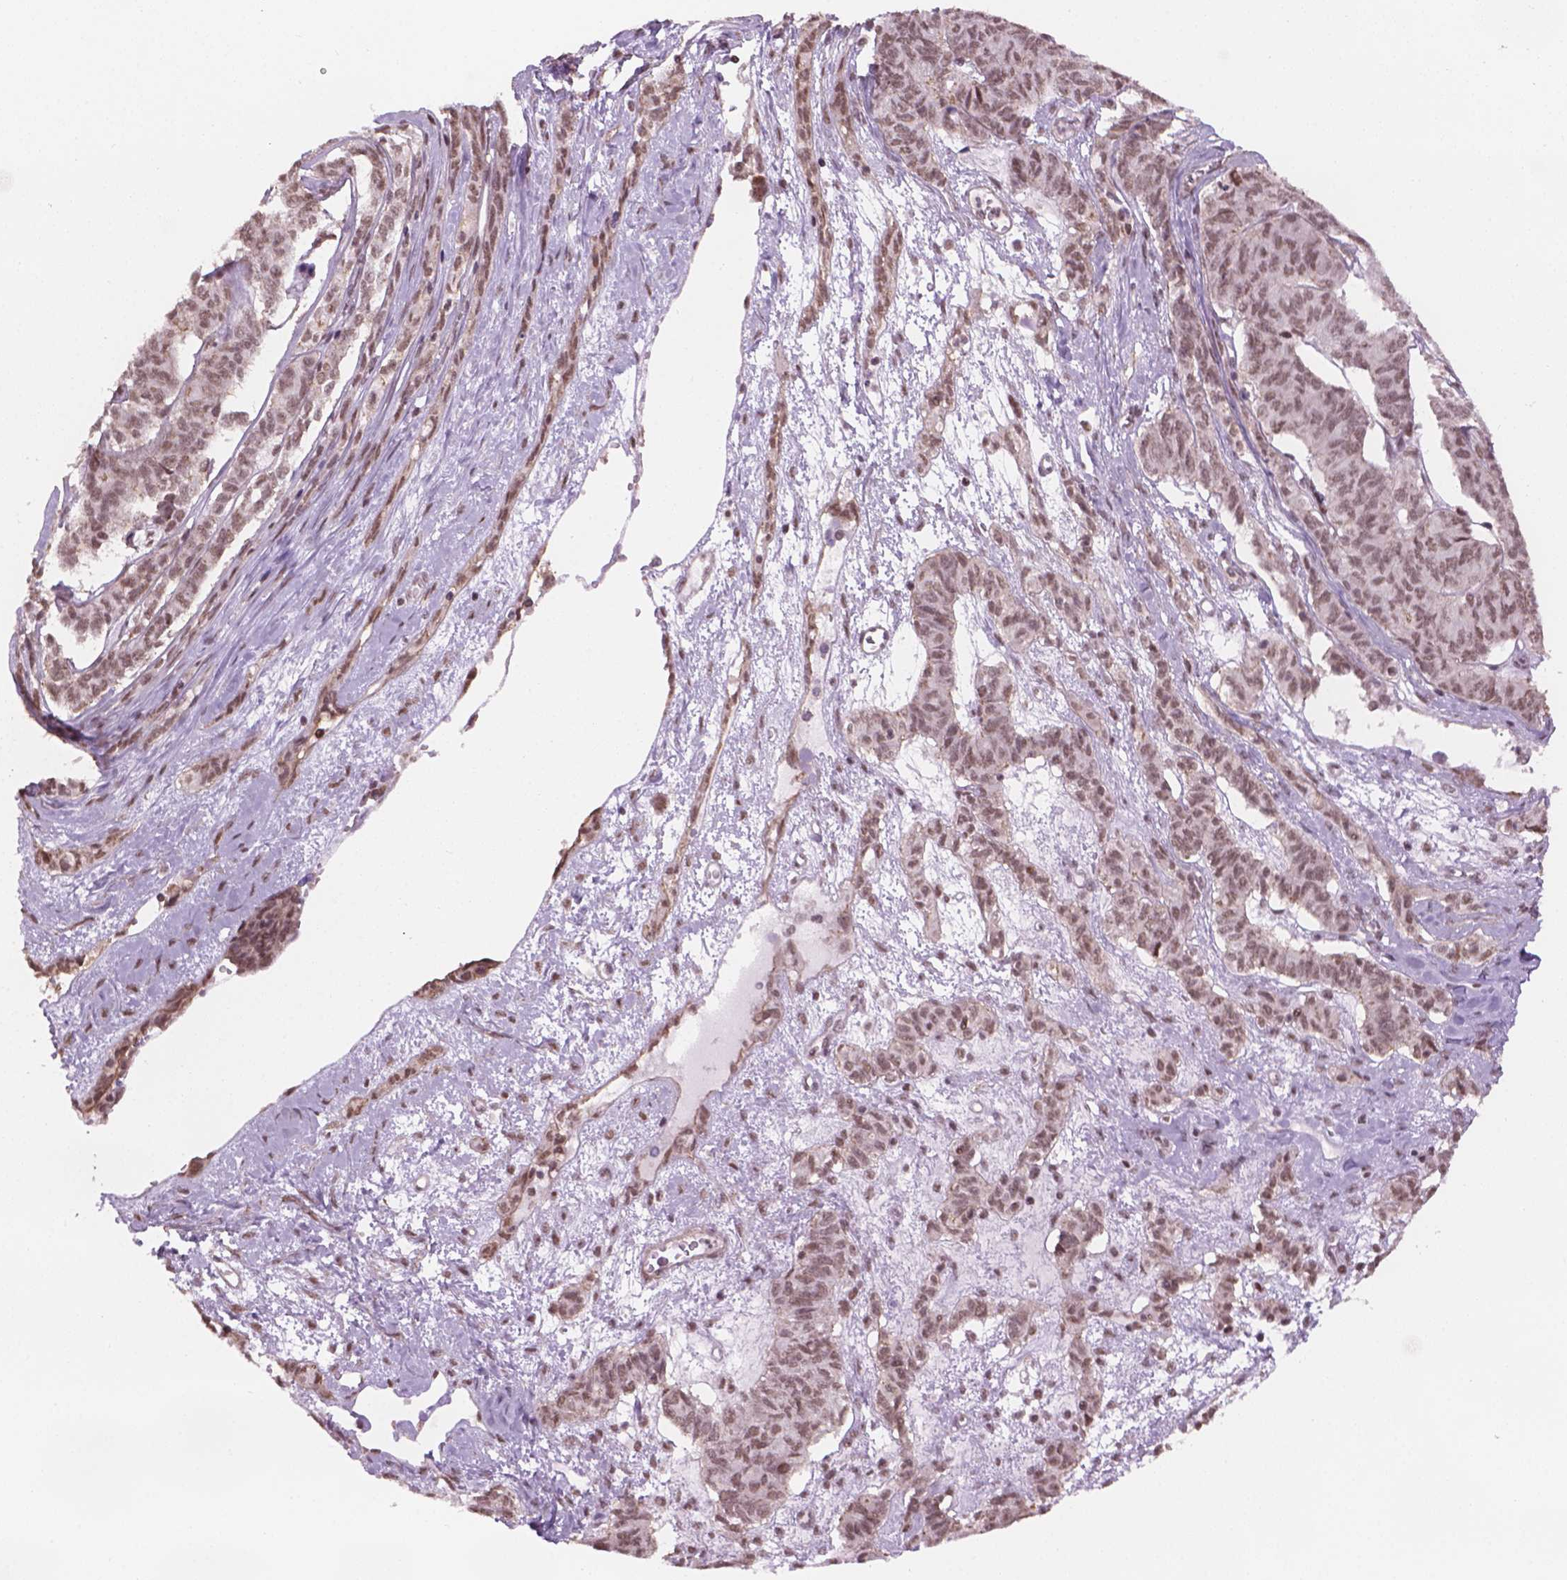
{"staining": {"intensity": "weak", "quantity": ">75%", "location": "nuclear"}, "tissue": "ovarian cancer", "cell_type": "Tumor cells", "image_type": "cancer", "snomed": [{"axis": "morphology", "description": "Carcinoma, endometroid"}, {"axis": "topography", "description": "Ovary"}], "caption": "Human ovarian cancer (endometroid carcinoma) stained with a brown dye exhibits weak nuclear positive staining in about >75% of tumor cells.", "gene": "HOXD4", "patient": {"sex": "female", "age": 80}}